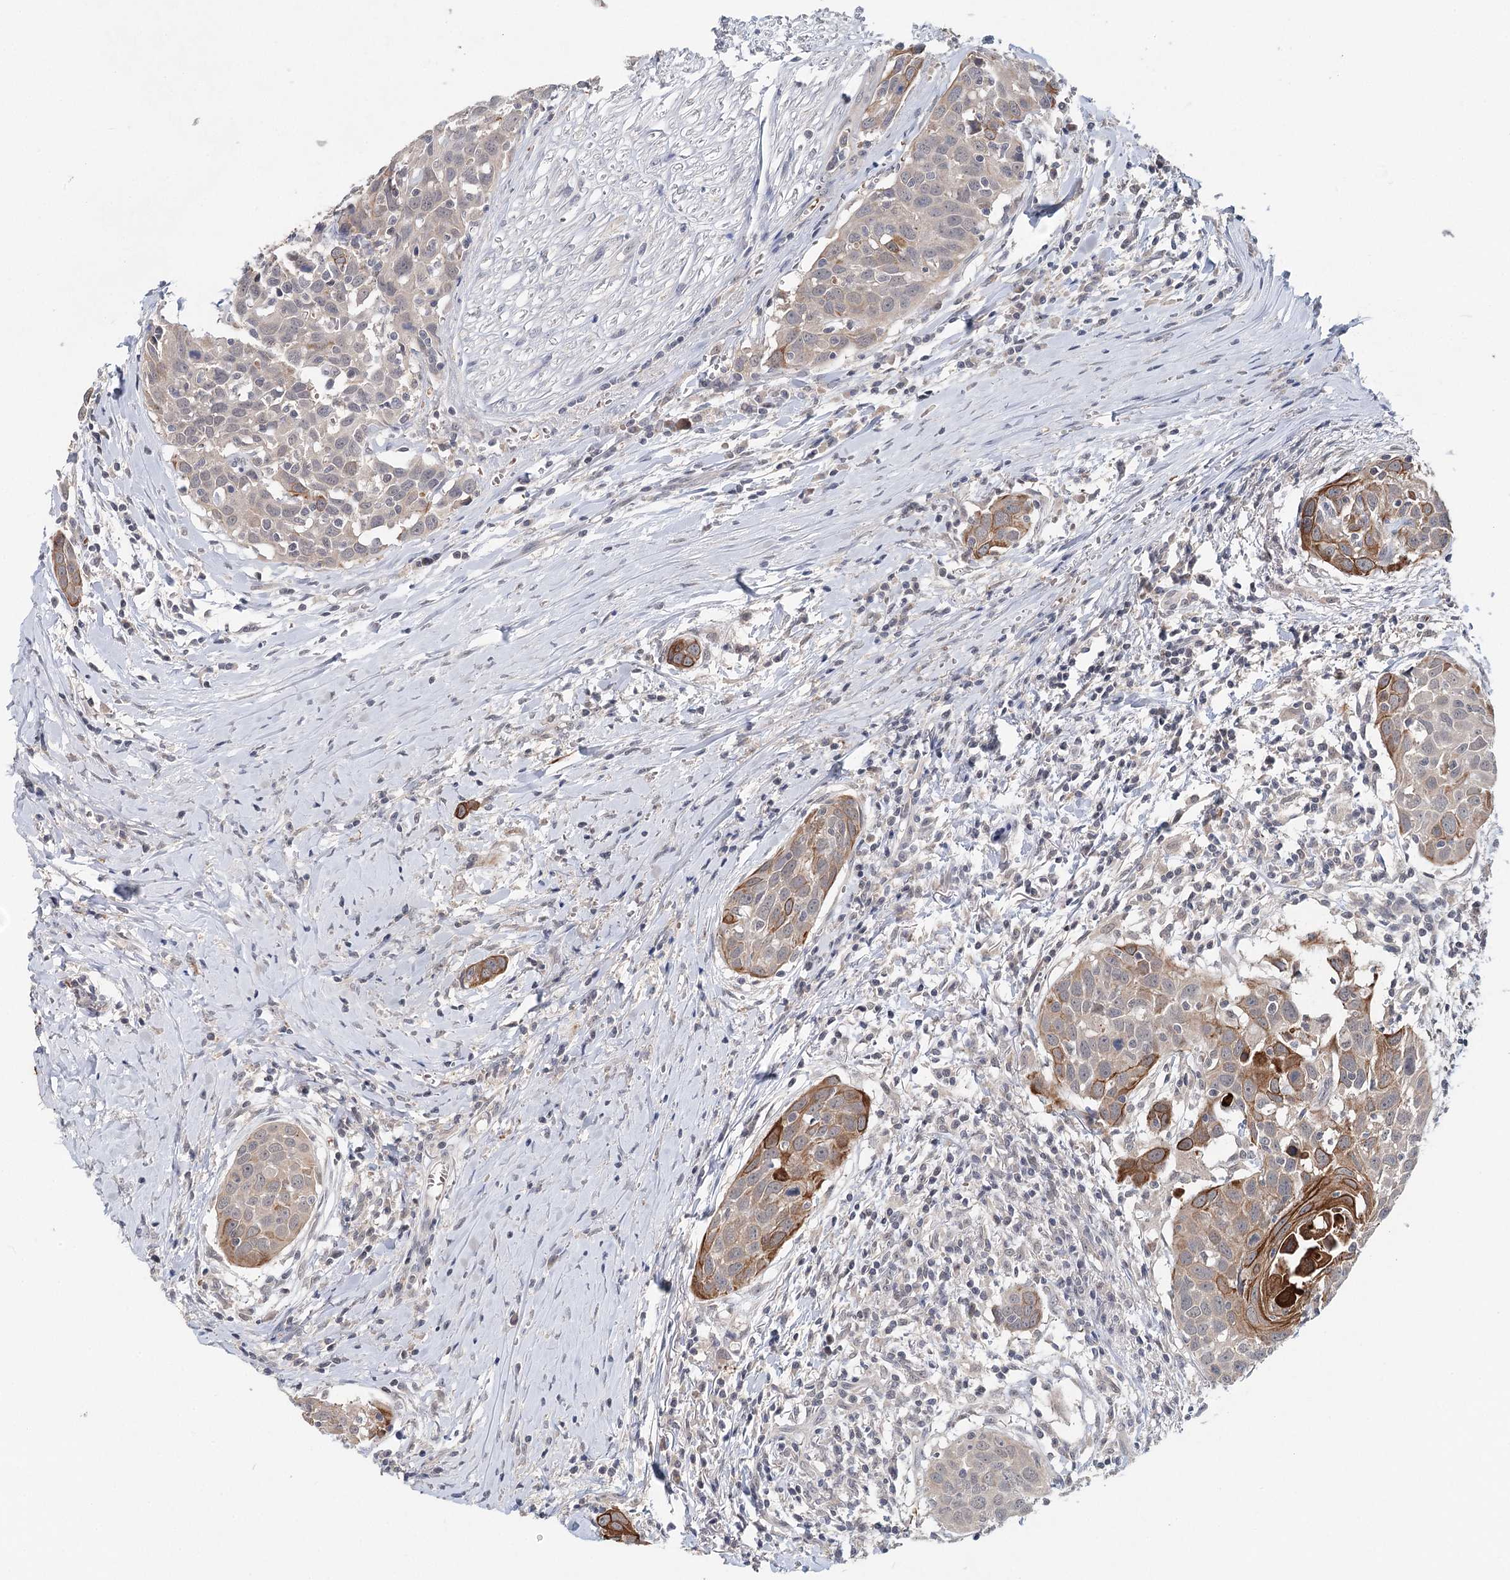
{"staining": {"intensity": "moderate", "quantity": ">75%", "location": "cytoplasmic/membranous"}, "tissue": "head and neck cancer", "cell_type": "Tumor cells", "image_type": "cancer", "snomed": [{"axis": "morphology", "description": "Squamous cell carcinoma, NOS"}, {"axis": "topography", "description": "Oral tissue"}, {"axis": "topography", "description": "Head-Neck"}], "caption": "Human head and neck cancer (squamous cell carcinoma) stained with a brown dye reveals moderate cytoplasmic/membranous positive staining in approximately >75% of tumor cells.", "gene": "FBXO7", "patient": {"sex": "female", "age": 50}}